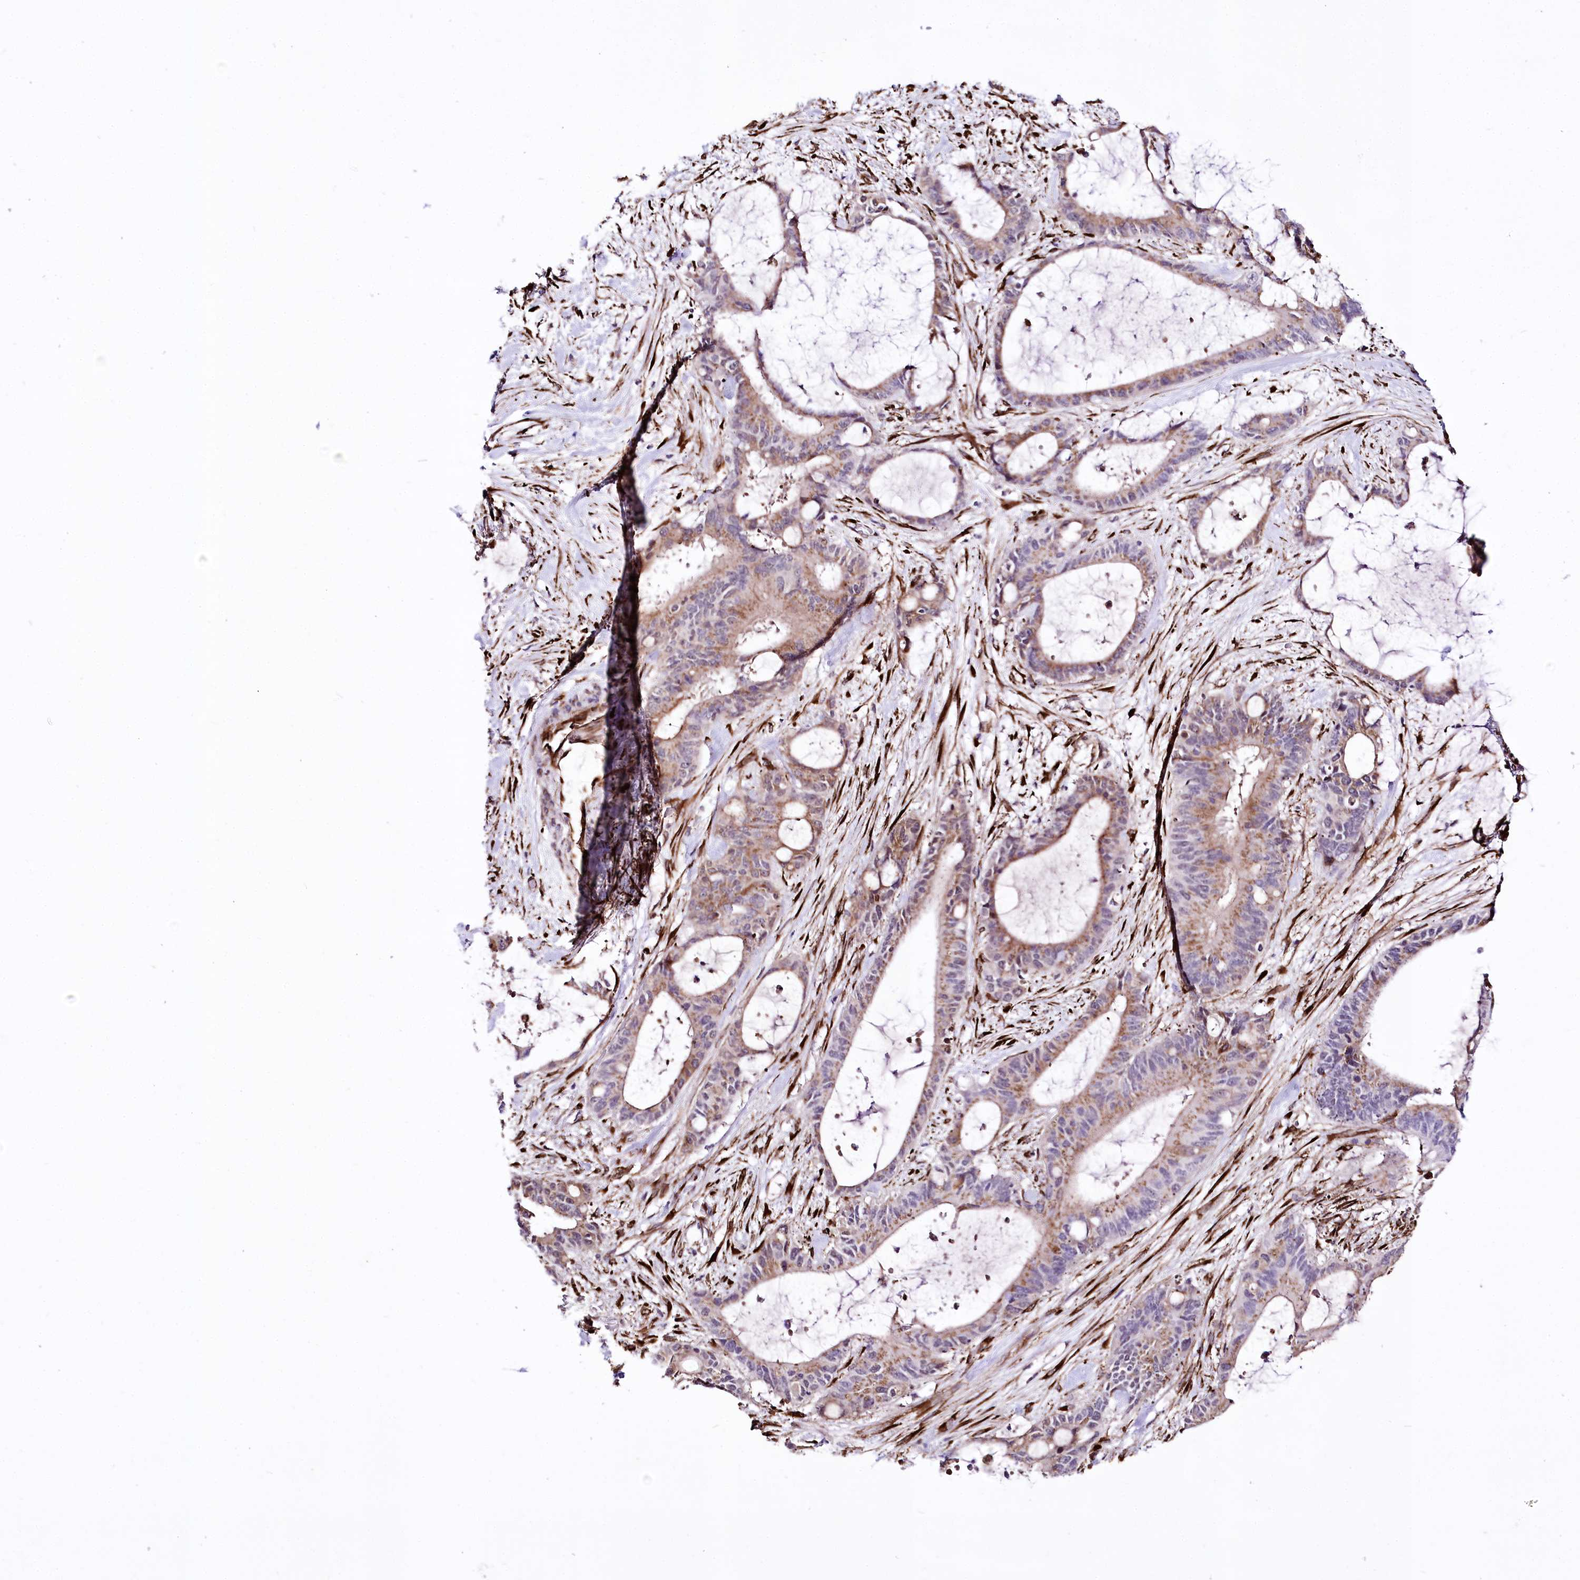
{"staining": {"intensity": "moderate", "quantity": ">75%", "location": "cytoplasmic/membranous"}, "tissue": "liver cancer", "cell_type": "Tumor cells", "image_type": "cancer", "snomed": [{"axis": "morphology", "description": "Normal tissue, NOS"}, {"axis": "morphology", "description": "Cholangiocarcinoma"}, {"axis": "topography", "description": "Liver"}, {"axis": "topography", "description": "Peripheral nerve tissue"}], "caption": "A photomicrograph of human cholangiocarcinoma (liver) stained for a protein exhibits moderate cytoplasmic/membranous brown staining in tumor cells. (IHC, brightfield microscopy, high magnification).", "gene": "WWC1", "patient": {"sex": "female", "age": 73}}